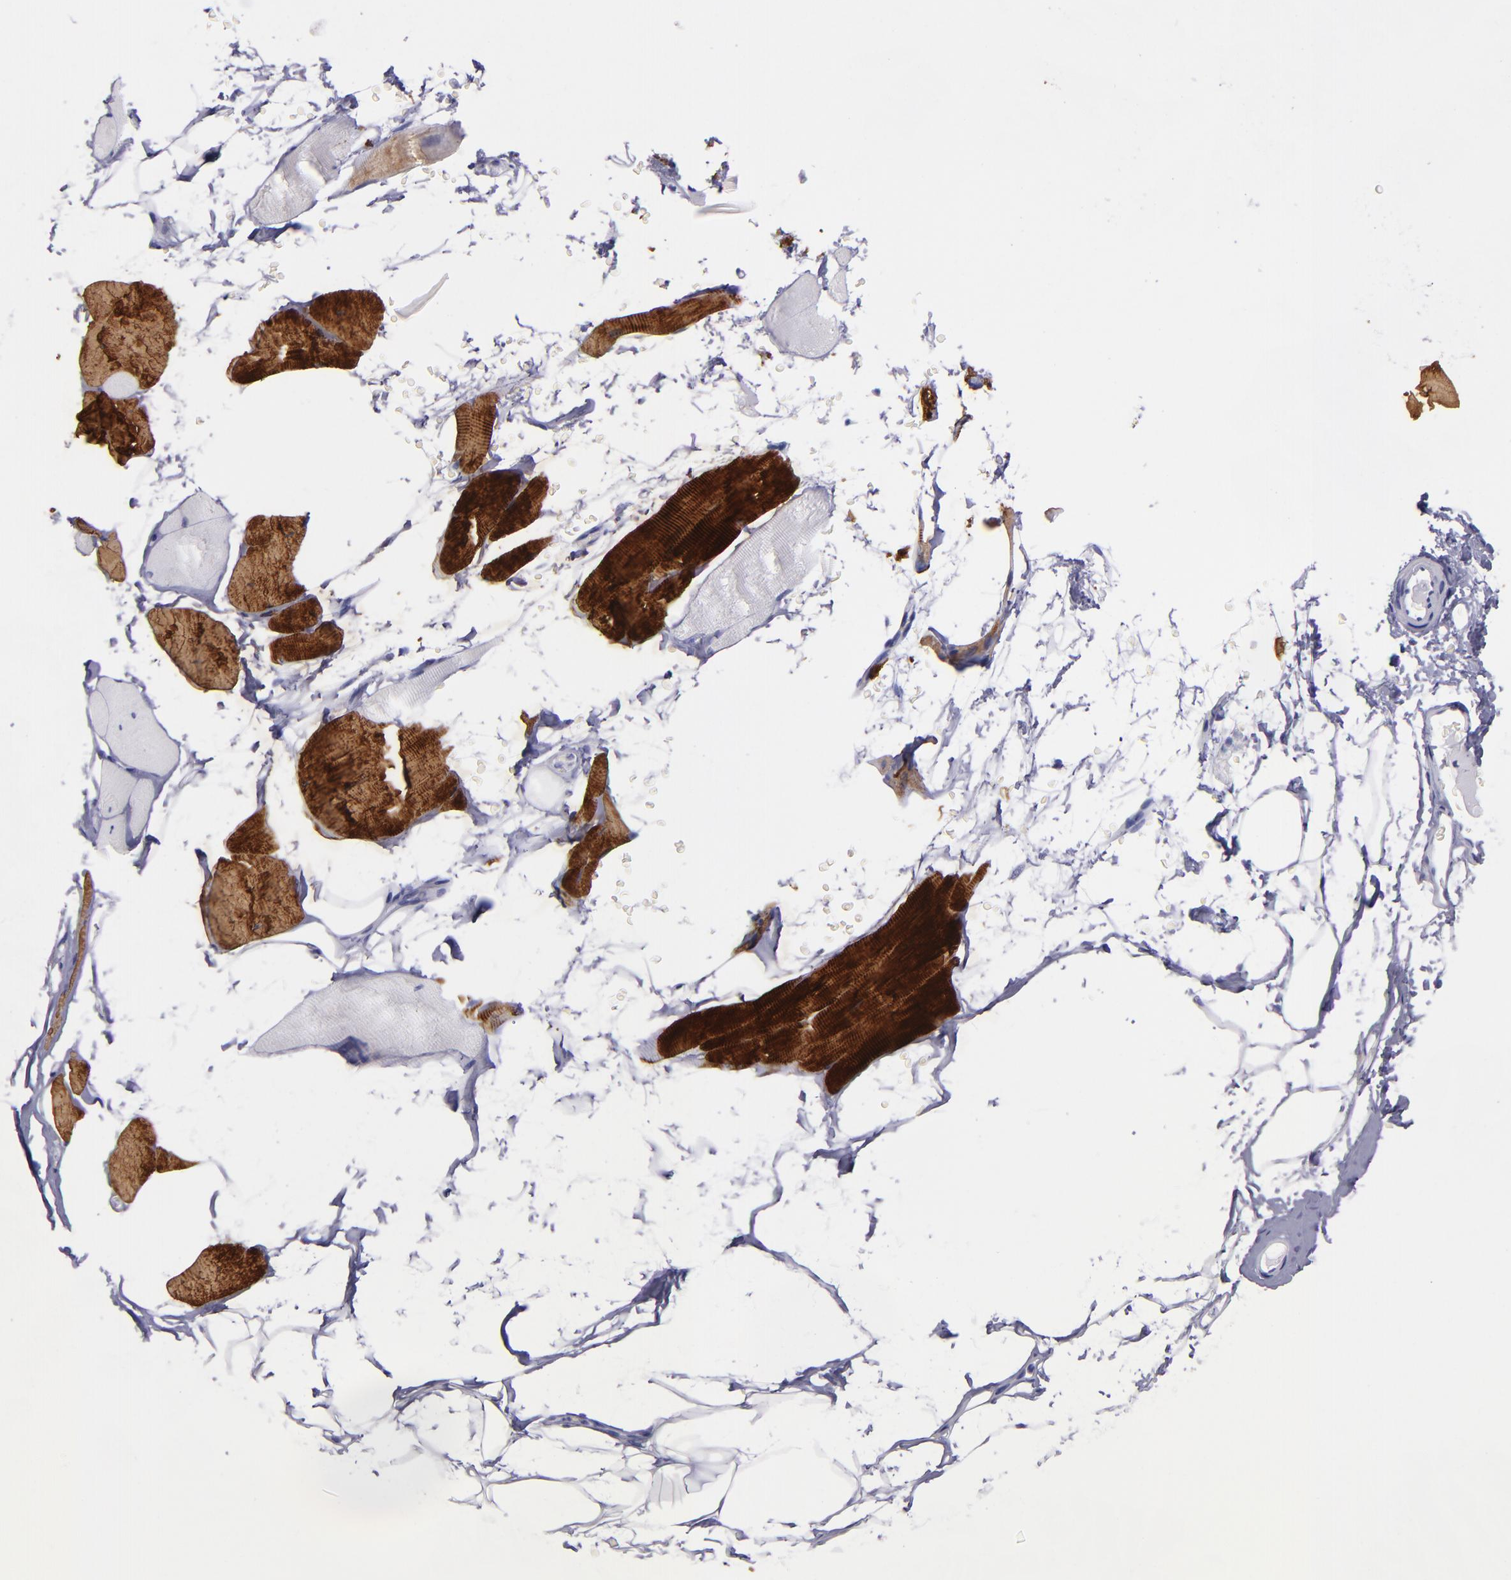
{"staining": {"intensity": "strong", "quantity": "25%-75%", "location": "cytoplasmic/membranous"}, "tissue": "skeletal muscle", "cell_type": "Myocytes", "image_type": "normal", "snomed": [{"axis": "morphology", "description": "Normal tissue, NOS"}, {"axis": "topography", "description": "Skeletal muscle"}, {"axis": "topography", "description": "Parathyroid gland"}], "caption": "Immunohistochemical staining of benign human skeletal muscle exhibits strong cytoplasmic/membranous protein staining in about 25%-75% of myocytes.", "gene": "TNNT3", "patient": {"sex": "female", "age": 37}}